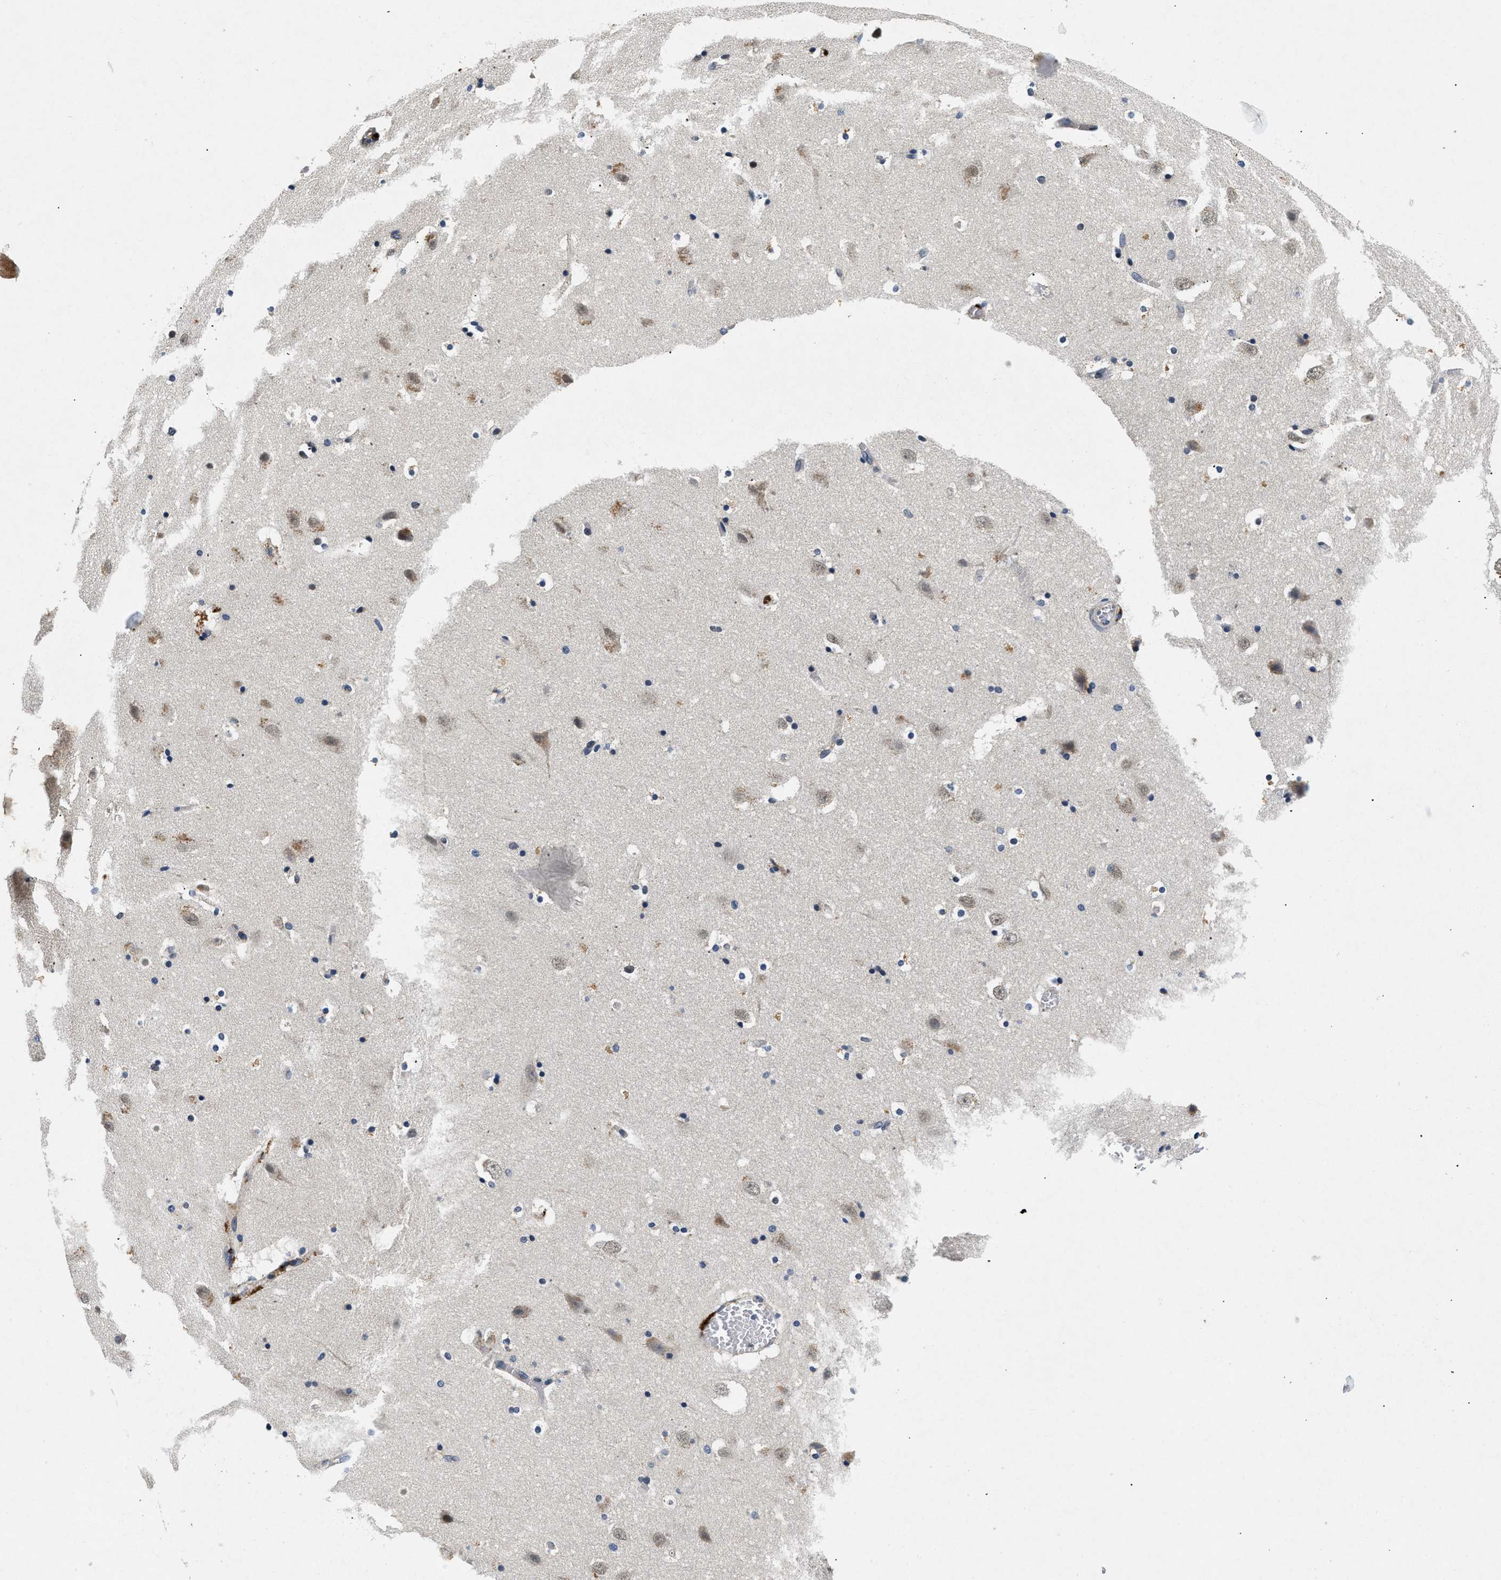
{"staining": {"intensity": "moderate", "quantity": "<25%", "location": "cytoplasmic/membranous"}, "tissue": "hippocampus", "cell_type": "Glial cells", "image_type": "normal", "snomed": [{"axis": "morphology", "description": "Normal tissue, NOS"}, {"axis": "topography", "description": "Hippocampus"}], "caption": "Normal hippocampus was stained to show a protein in brown. There is low levels of moderate cytoplasmic/membranous expression in approximately <25% of glial cells. The staining is performed using DAB brown chromogen to label protein expression. The nuclei are counter-stained blue using hematoxylin.", "gene": "PDP1", "patient": {"sex": "male", "age": 45}}